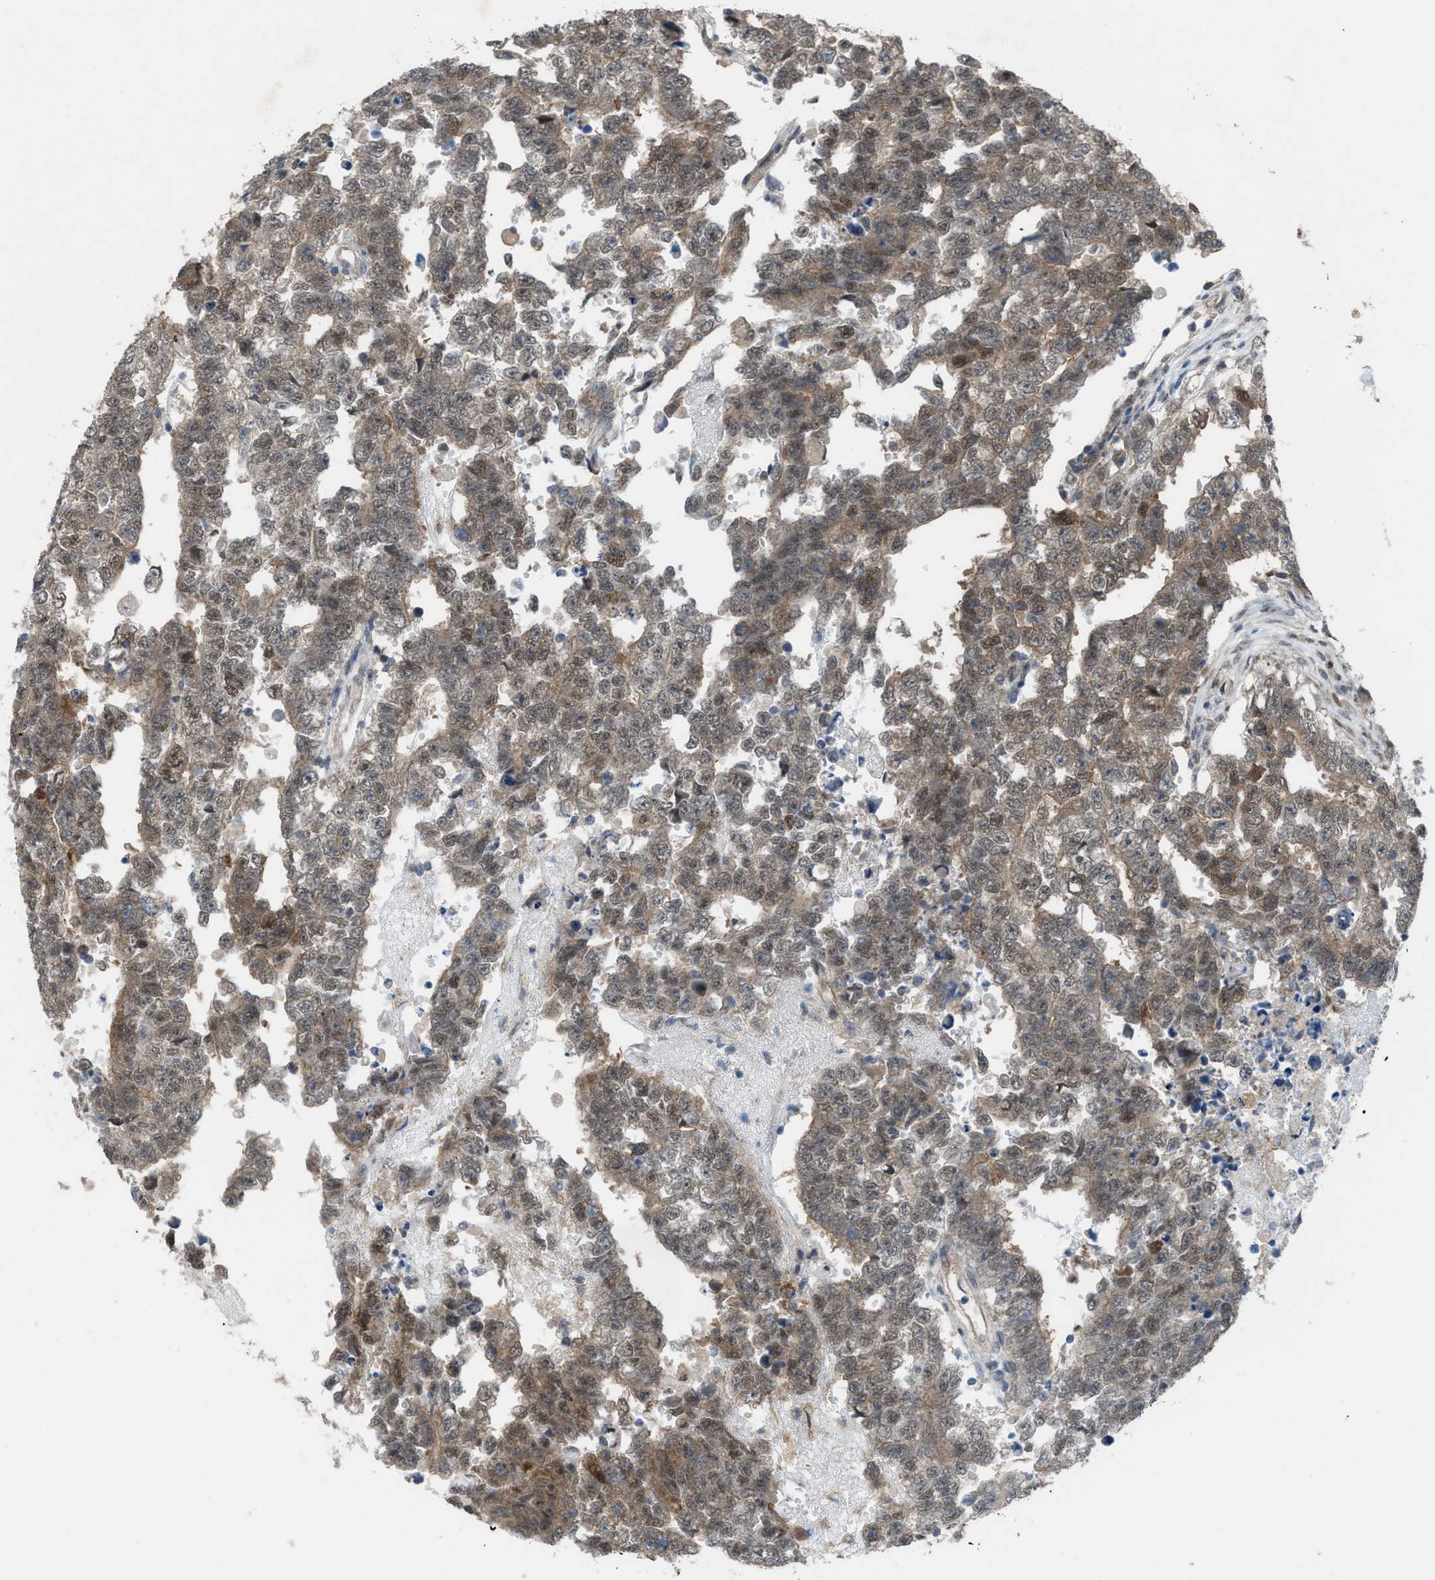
{"staining": {"intensity": "moderate", "quantity": ">75%", "location": "cytoplasmic/membranous,nuclear"}, "tissue": "testis cancer", "cell_type": "Tumor cells", "image_type": "cancer", "snomed": [{"axis": "morphology", "description": "Carcinoma, Embryonal, NOS"}, {"axis": "topography", "description": "Testis"}], "caption": "Immunohistochemistry (IHC) staining of testis cancer, which exhibits medium levels of moderate cytoplasmic/membranous and nuclear expression in approximately >75% of tumor cells indicating moderate cytoplasmic/membranous and nuclear protein positivity. The staining was performed using DAB (brown) for protein detection and nuclei were counterstained in hematoxylin (blue).", "gene": "PLAA", "patient": {"sex": "male", "age": 25}}